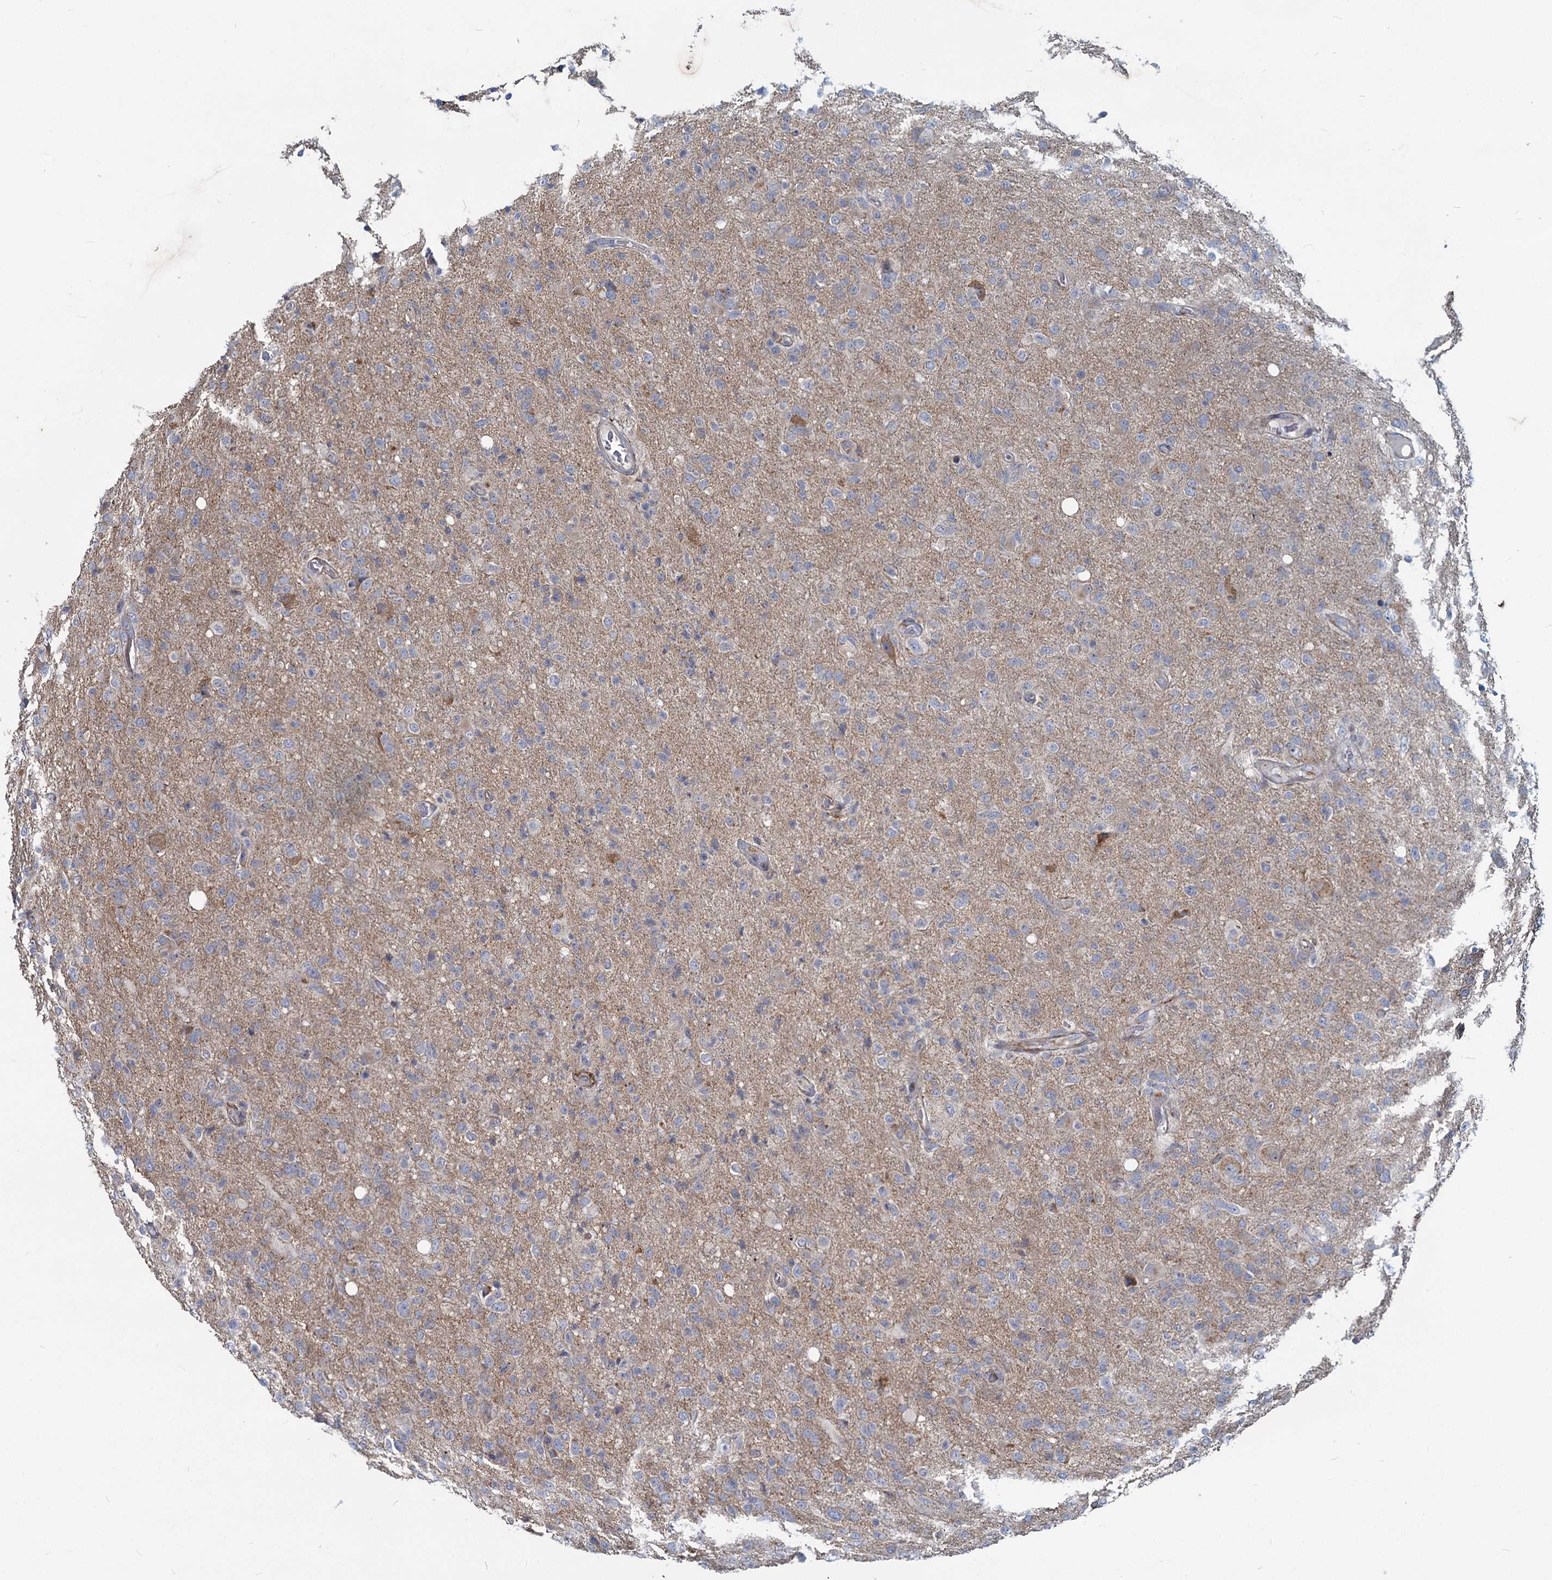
{"staining": {"intensity": "negative", "quantity": "none", "location": "none"}, "tissue": "glioma", "cell_type": "Tumor cells", "image_type": "cancer", "snomed": [{"axis": "morphology", "description": "Glioma, malignant, High grade"}, {"axis": "topography", "description": "Brain"}], "caption": "High magnification brightfield microscopy of high-grade glioma (malignant) stained with DAB (3,3'-diaminobenzidine) (brown) and counterstained with hematoxylin (blue): tumor cells show no significant positivity.", "gene": "ADCY2", "patient": {"sex": "female", "age": 57}}